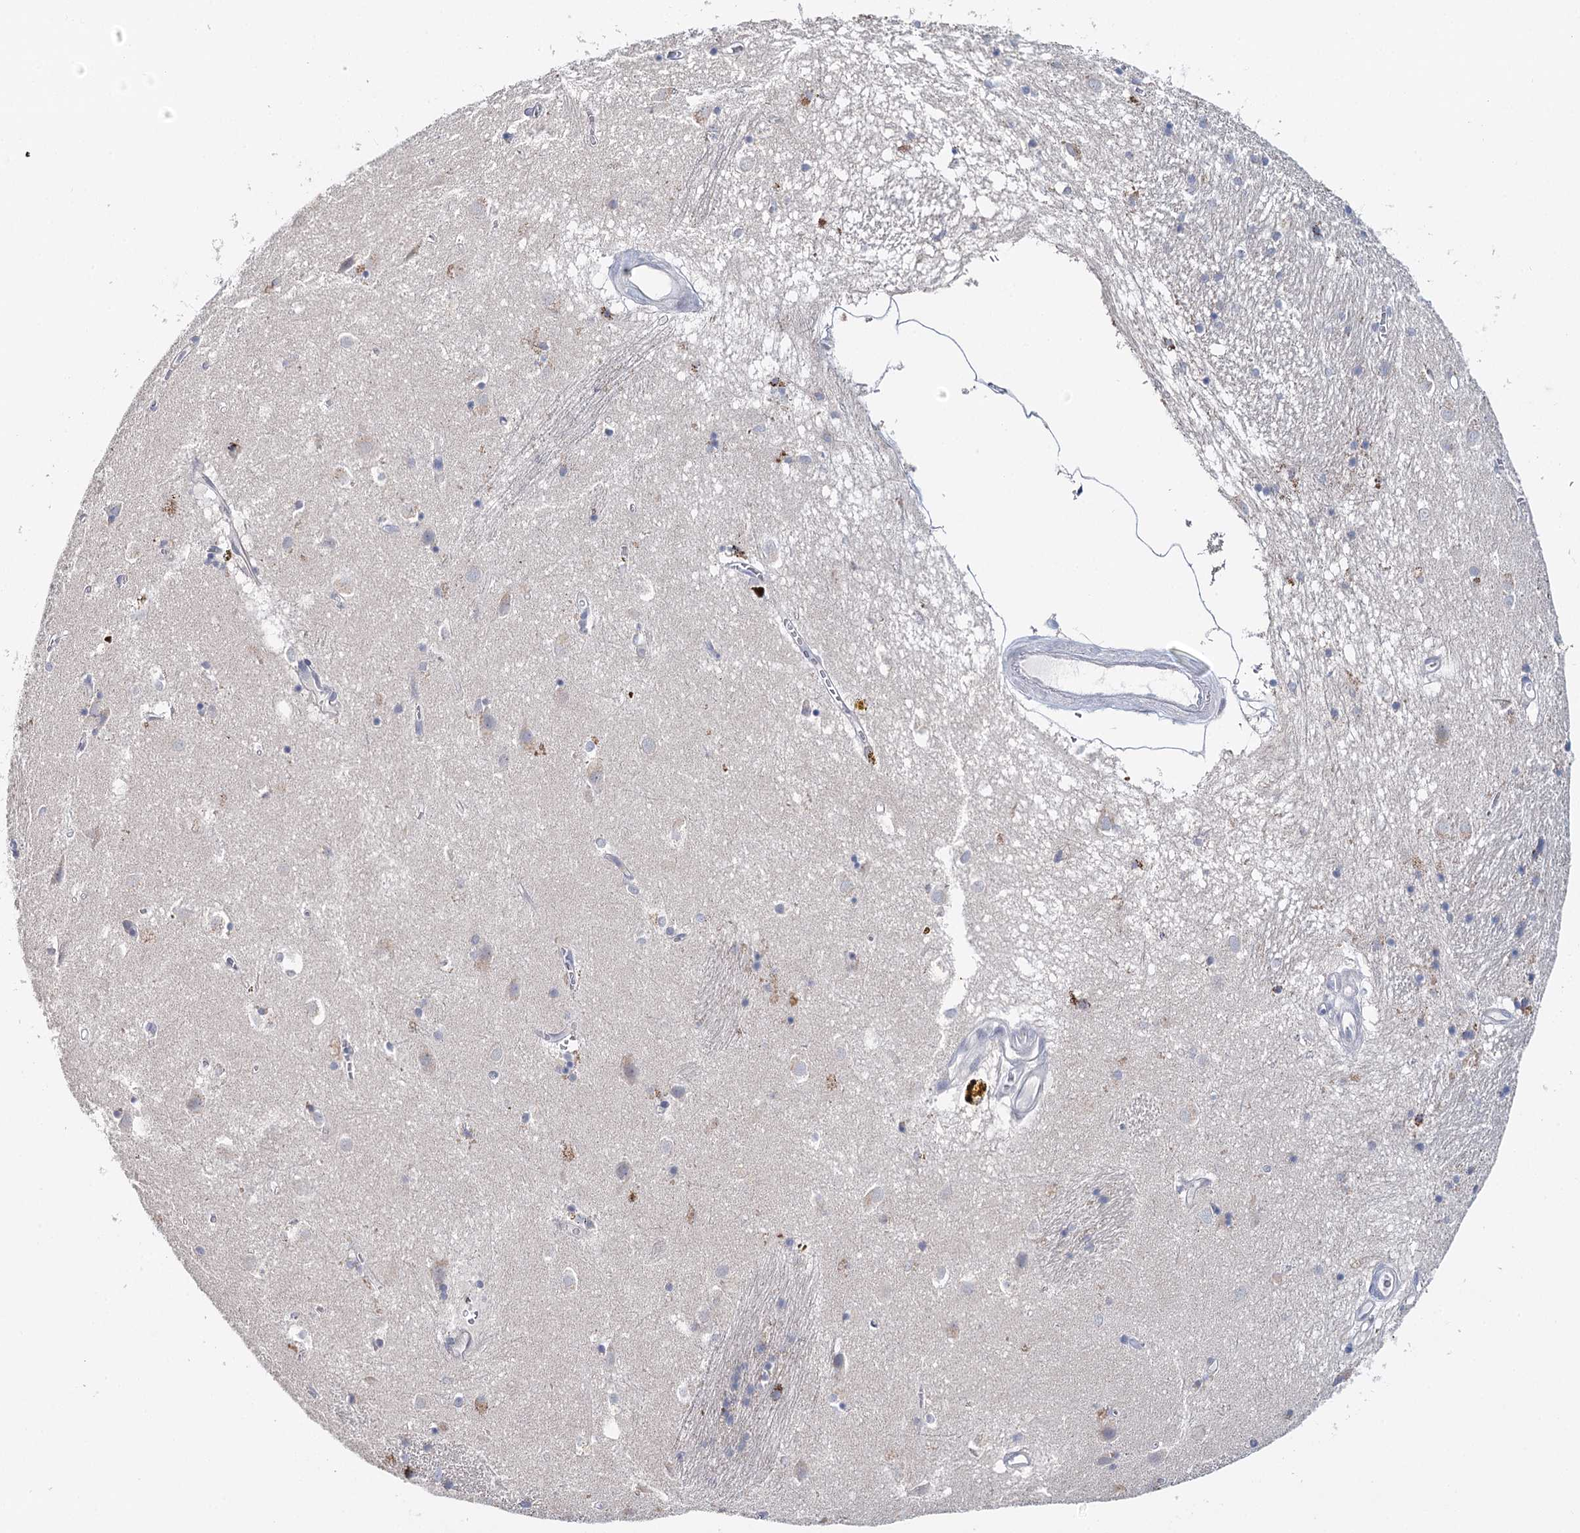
{"staining": {"intensity": "negative", "quantity": "none", "location": "none"}, "tissue": "caudate", "cell_type": "Glial cells", "image_type": "normal", "snomed": [{"axis": "morphology", "description": "Normal tissue, NOS"}, {"axis": "topography", "description": "Lateral ventricle wall"}], "caption": "This is an IHC photomicrograph of unremarkable human caudate. There is no expression in glial cells.", "gene": "DAPK1", "patient": {"sex": "male", "age": 70}}